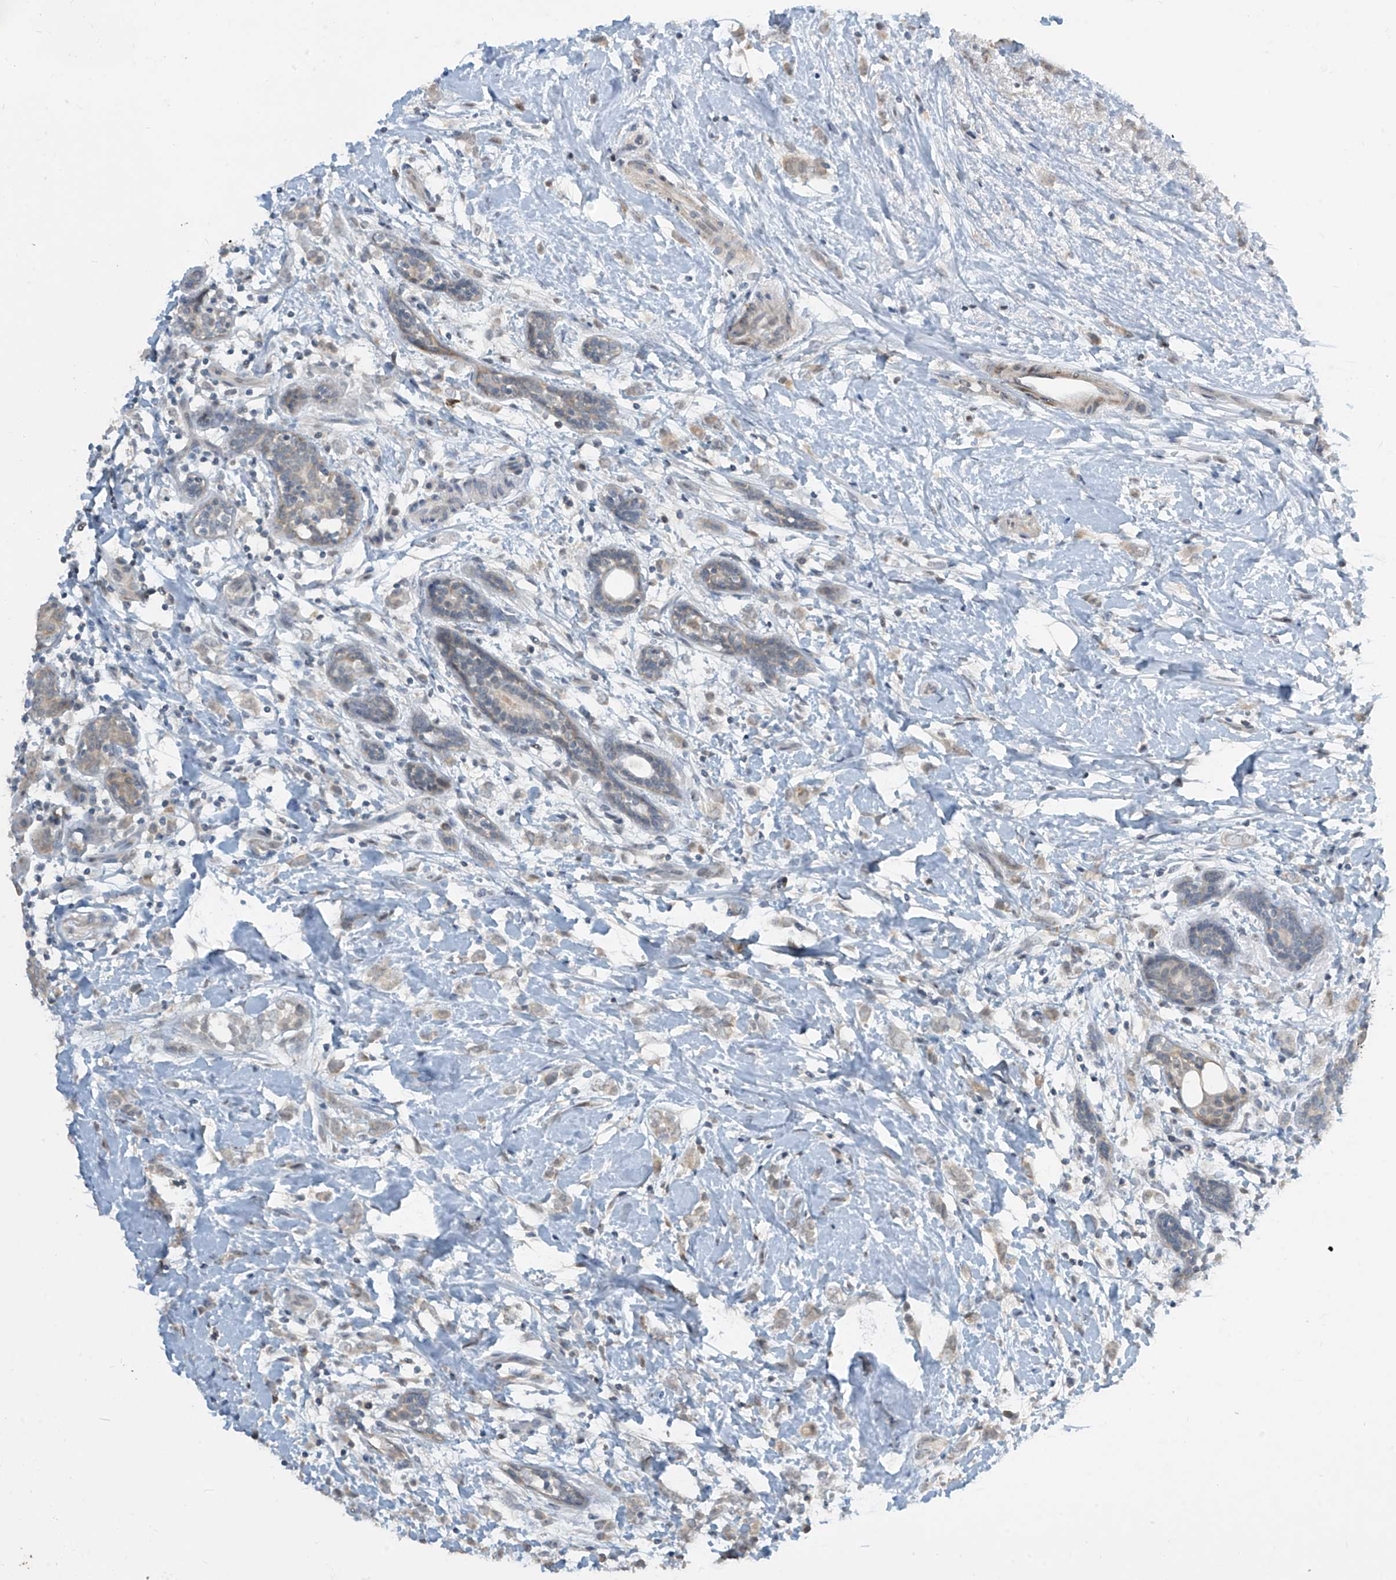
{"staining": {"intensity": "weak", "quantity": "<25%", "location": "cytoplasmic/membranous"}, "tissue": "breast cancer", "cell_type": "Tumor cells", "image_type": "cancer", "snomed": [{"axis": "morphology", "description": "Normal tissue, NOS"}, {"axis": "morphology", "description": "Lobular carcinoma"}, {"axis": "topography", "description": "Breast"}], "caption": "Immunohistochemistry histopathology image of human lobular carcinoma (breast) stained for a protein (brown), which displays no positivity in tumor cells.", "gene": "METAP1D", "patient": {"sex": "female", "age": 47}}